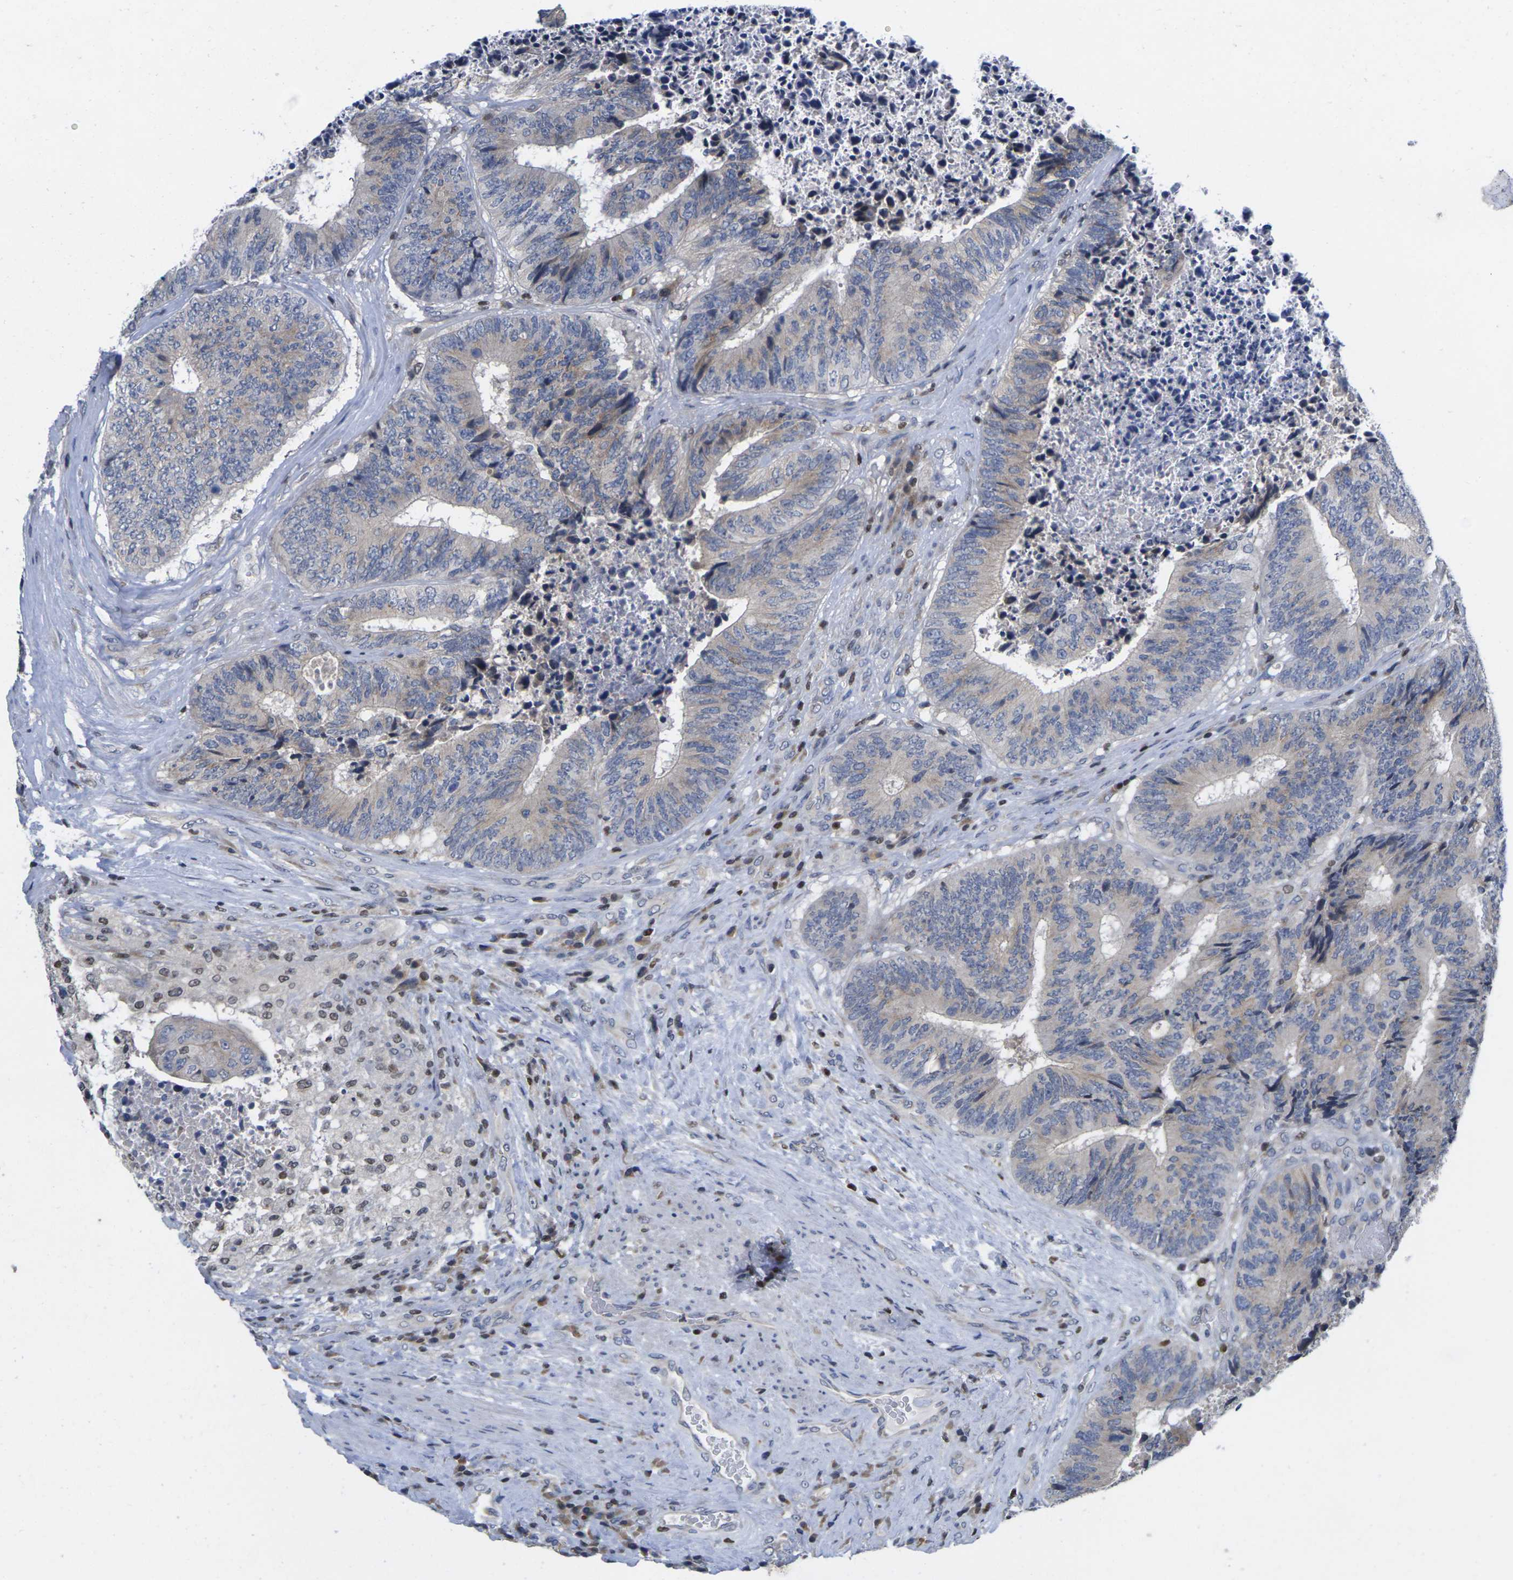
{"staining": {"intensity": "weak", "quantity": "<25%", "location": "cytoplasmic/membranous"}, "tissue": "colorectal cancer", "cell_type": "Tumor cells", "image_type": "cancer", "snomed": [{"axis": "morphology", "description": "Adenocarcinoma, NOS"}, {"axis": "topography", "description": "Rectum"}], "caption": "Immunohistochemistry photomicrograph of neoplastic tissue: adenocarcinoma (colorectal) stained with DAB reveals no significant protein expression in tumor cells.", "gene": "IKZF1", "patient": {"sex": "male", "age": 72}}